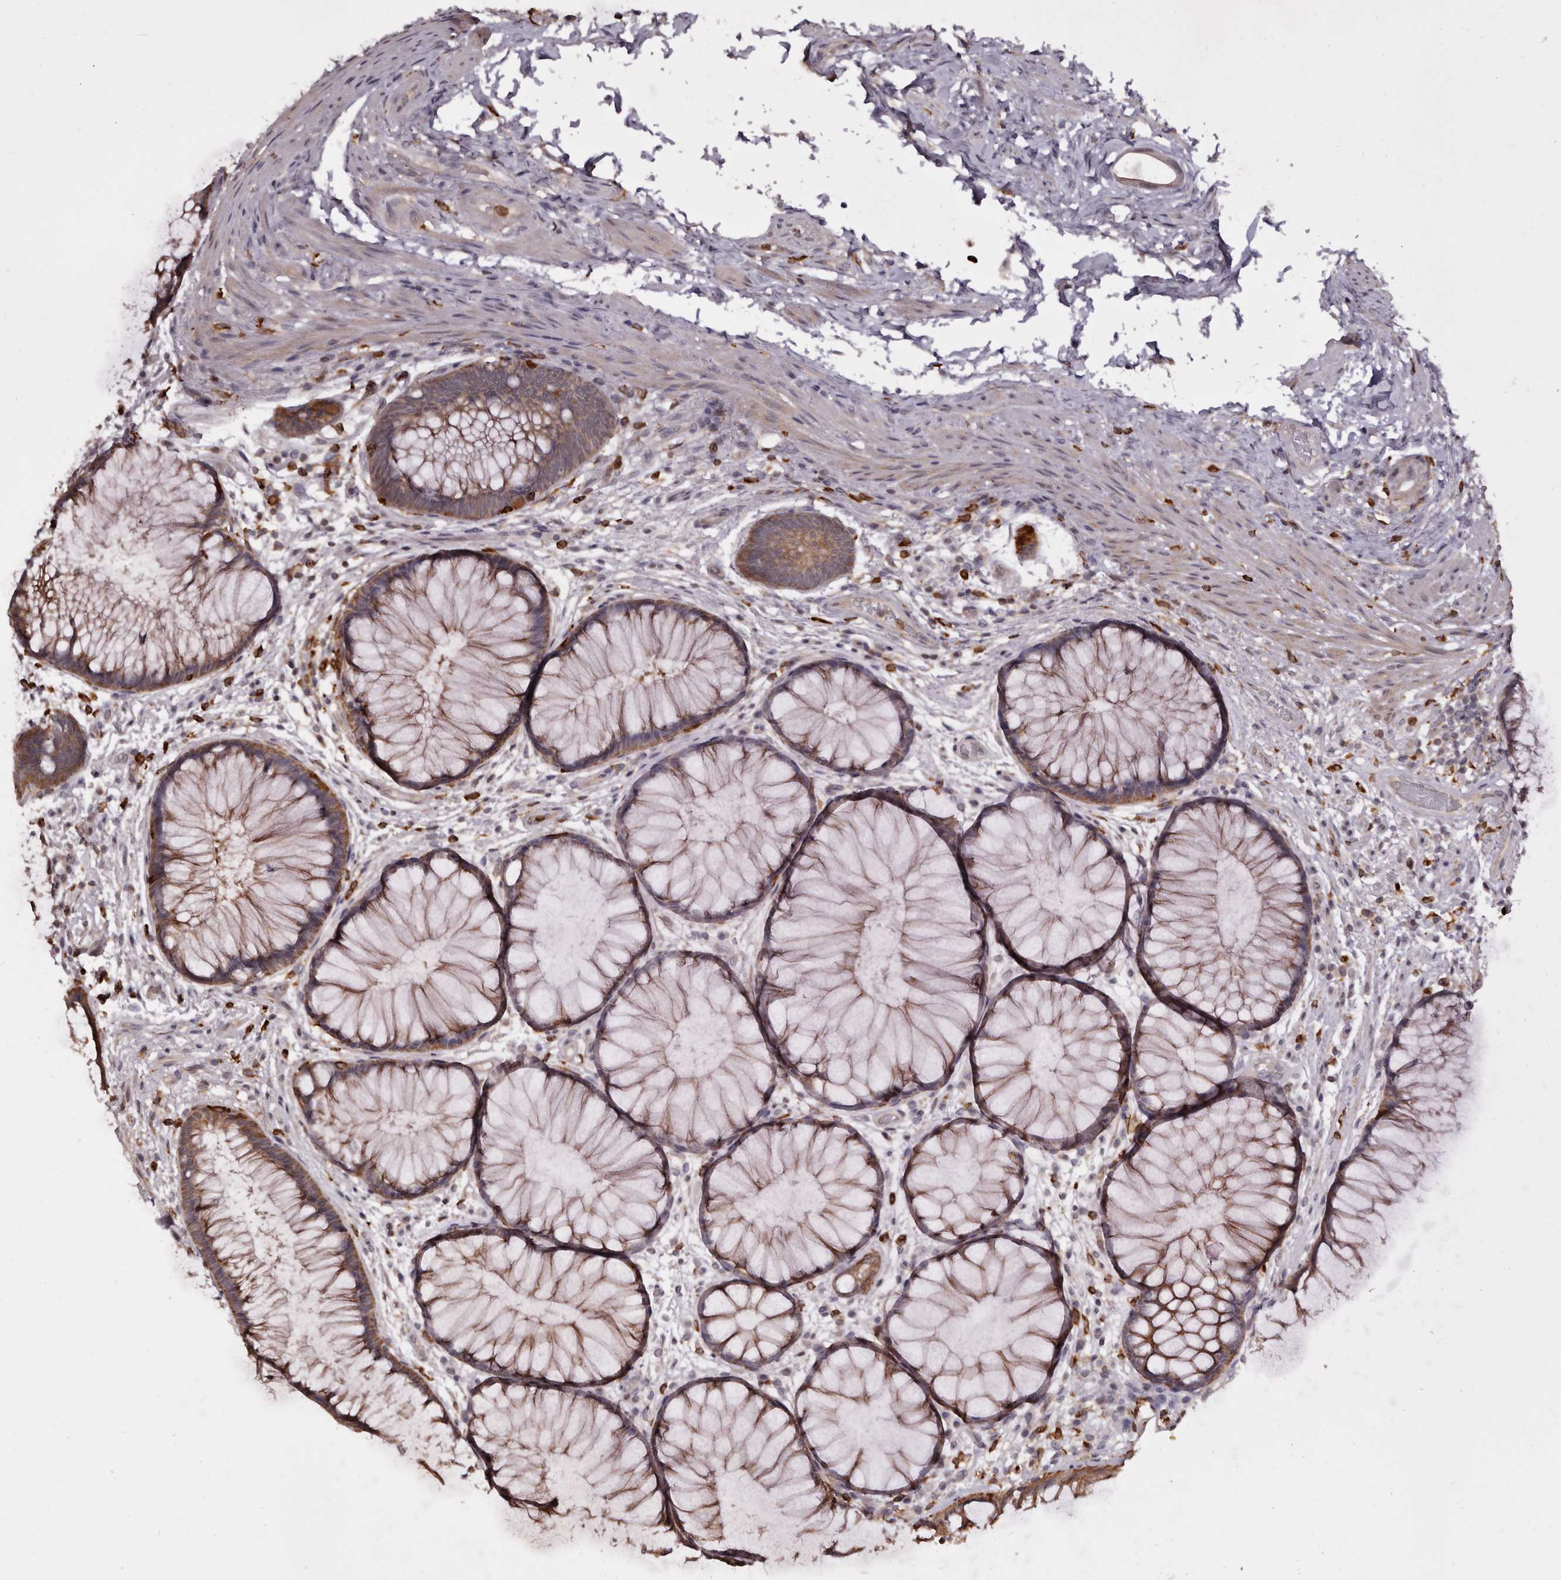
{"staining": {"intensity": "moderate", "quantity": ">75%", "location": "cytoplasmic/membranous"}, "tissue": "rectum", "cell_type": "Glandular cells", "image_type": "normal", "snomed": [{"axis": "morphology", "description": "Normal tissue, NOS"}, {"axis": "topography", "description": "Rectum"}], "caption": "Immunohistochemical staining of normal rectum displays medium levels of moderate cytoplasmic/membranous positivity in approximately >75% of glandular cells.", "gene": "TNNI1", "patient": {"sex": "male", "age": 51}}